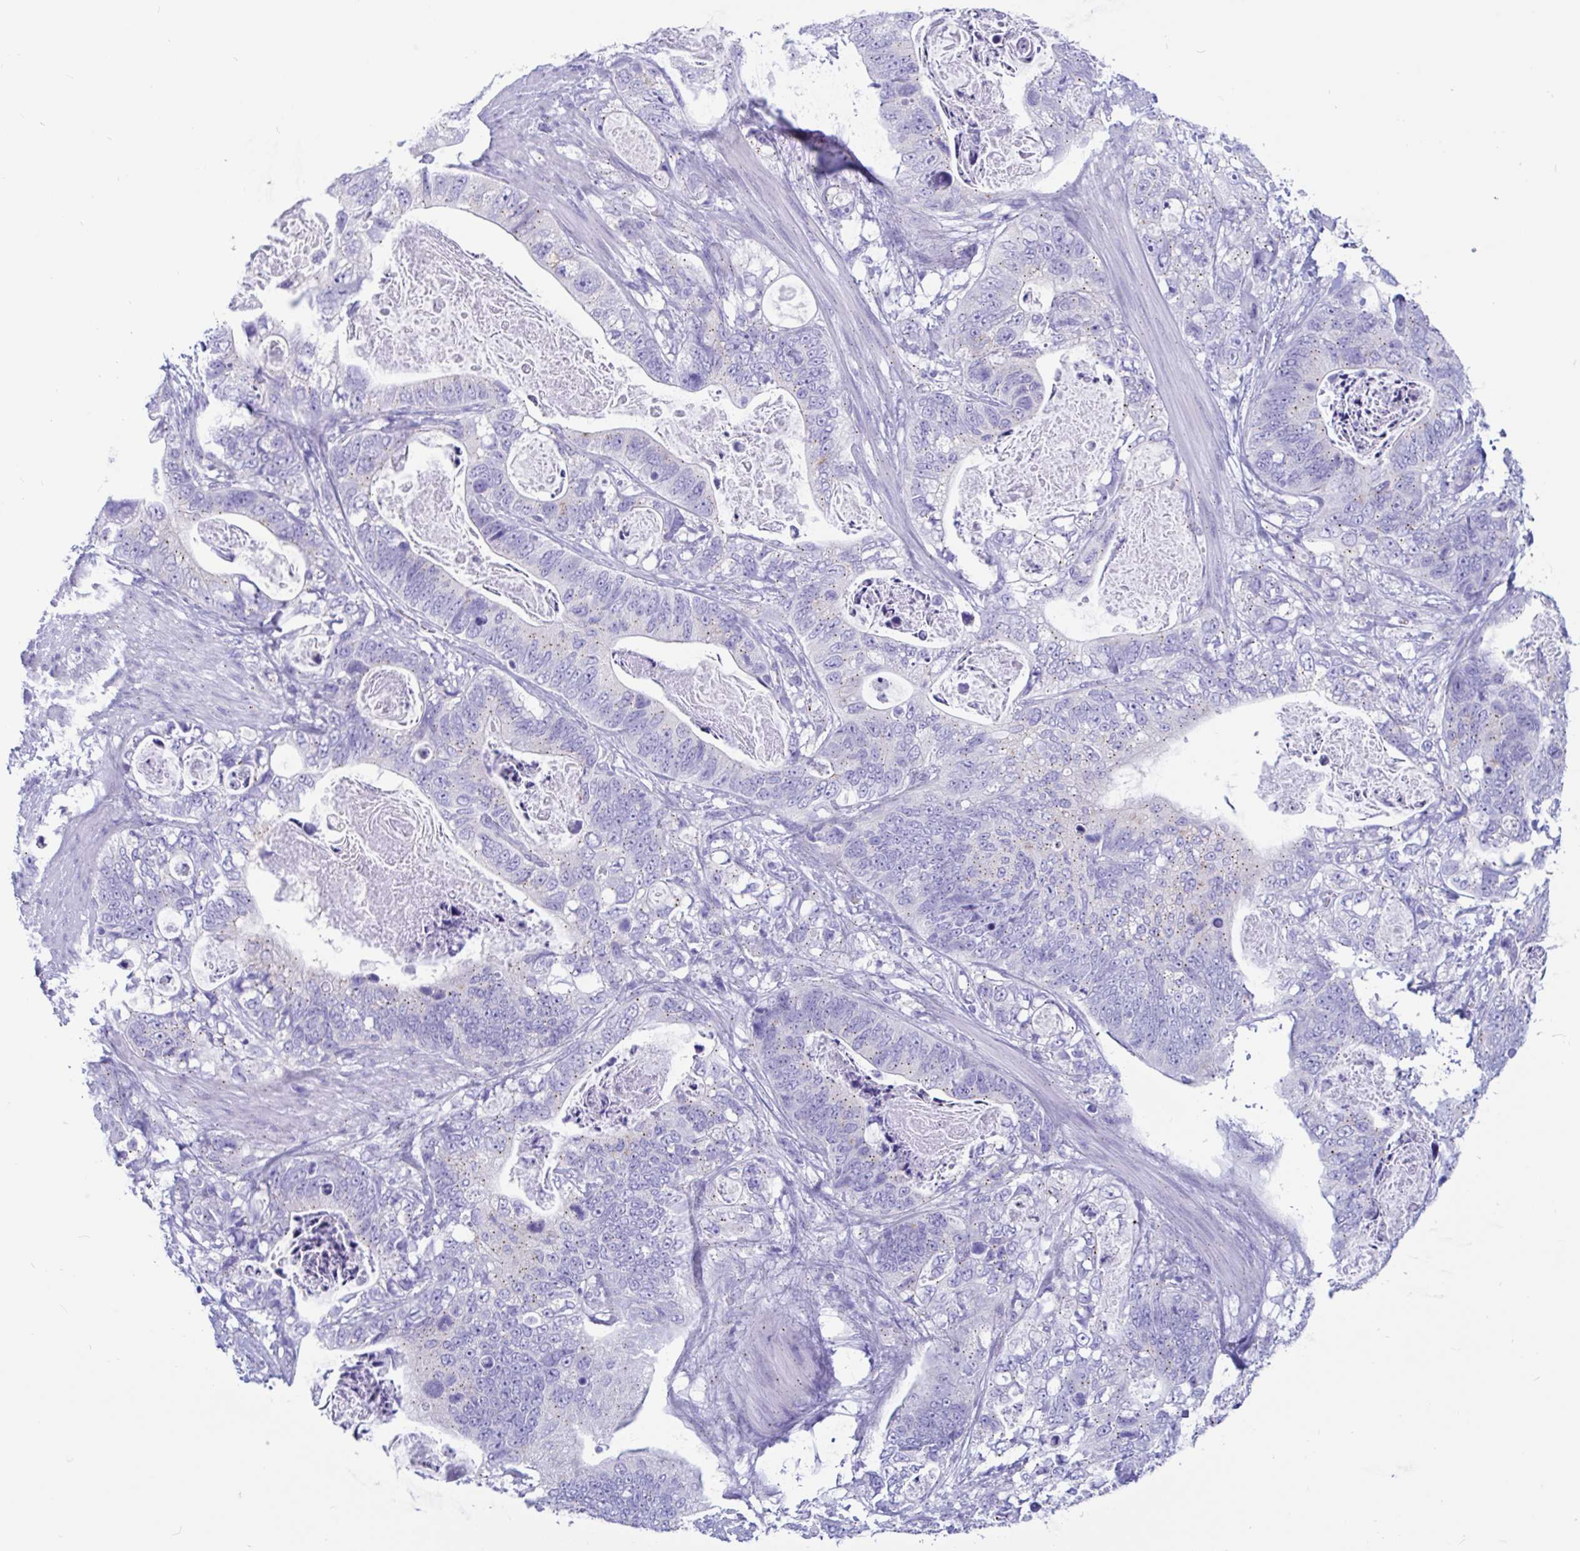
{"staining": {"intensity": "weak", "quantity": "25%-75%", "location": "cytoplasmic/membranous"}, "tissue": "stomach cancer", "cell_type": "Tumor cells", "image_type": "cancer", "snomed": [{"axis": "morphology", "description": "Normal tissue, NOS"}, {"axis": "morphology", "description": "Adenocarcinoma, NOS"}, {"axis": "topography", "description": "Stomach"}], "caption": "Weak cytoplasmic/membranous protein expression is identified in about 25%-75% of tumor cells in stomach cancer.", "gene": "RNASE3", "patient": {"sex": "female", "age": 89}}